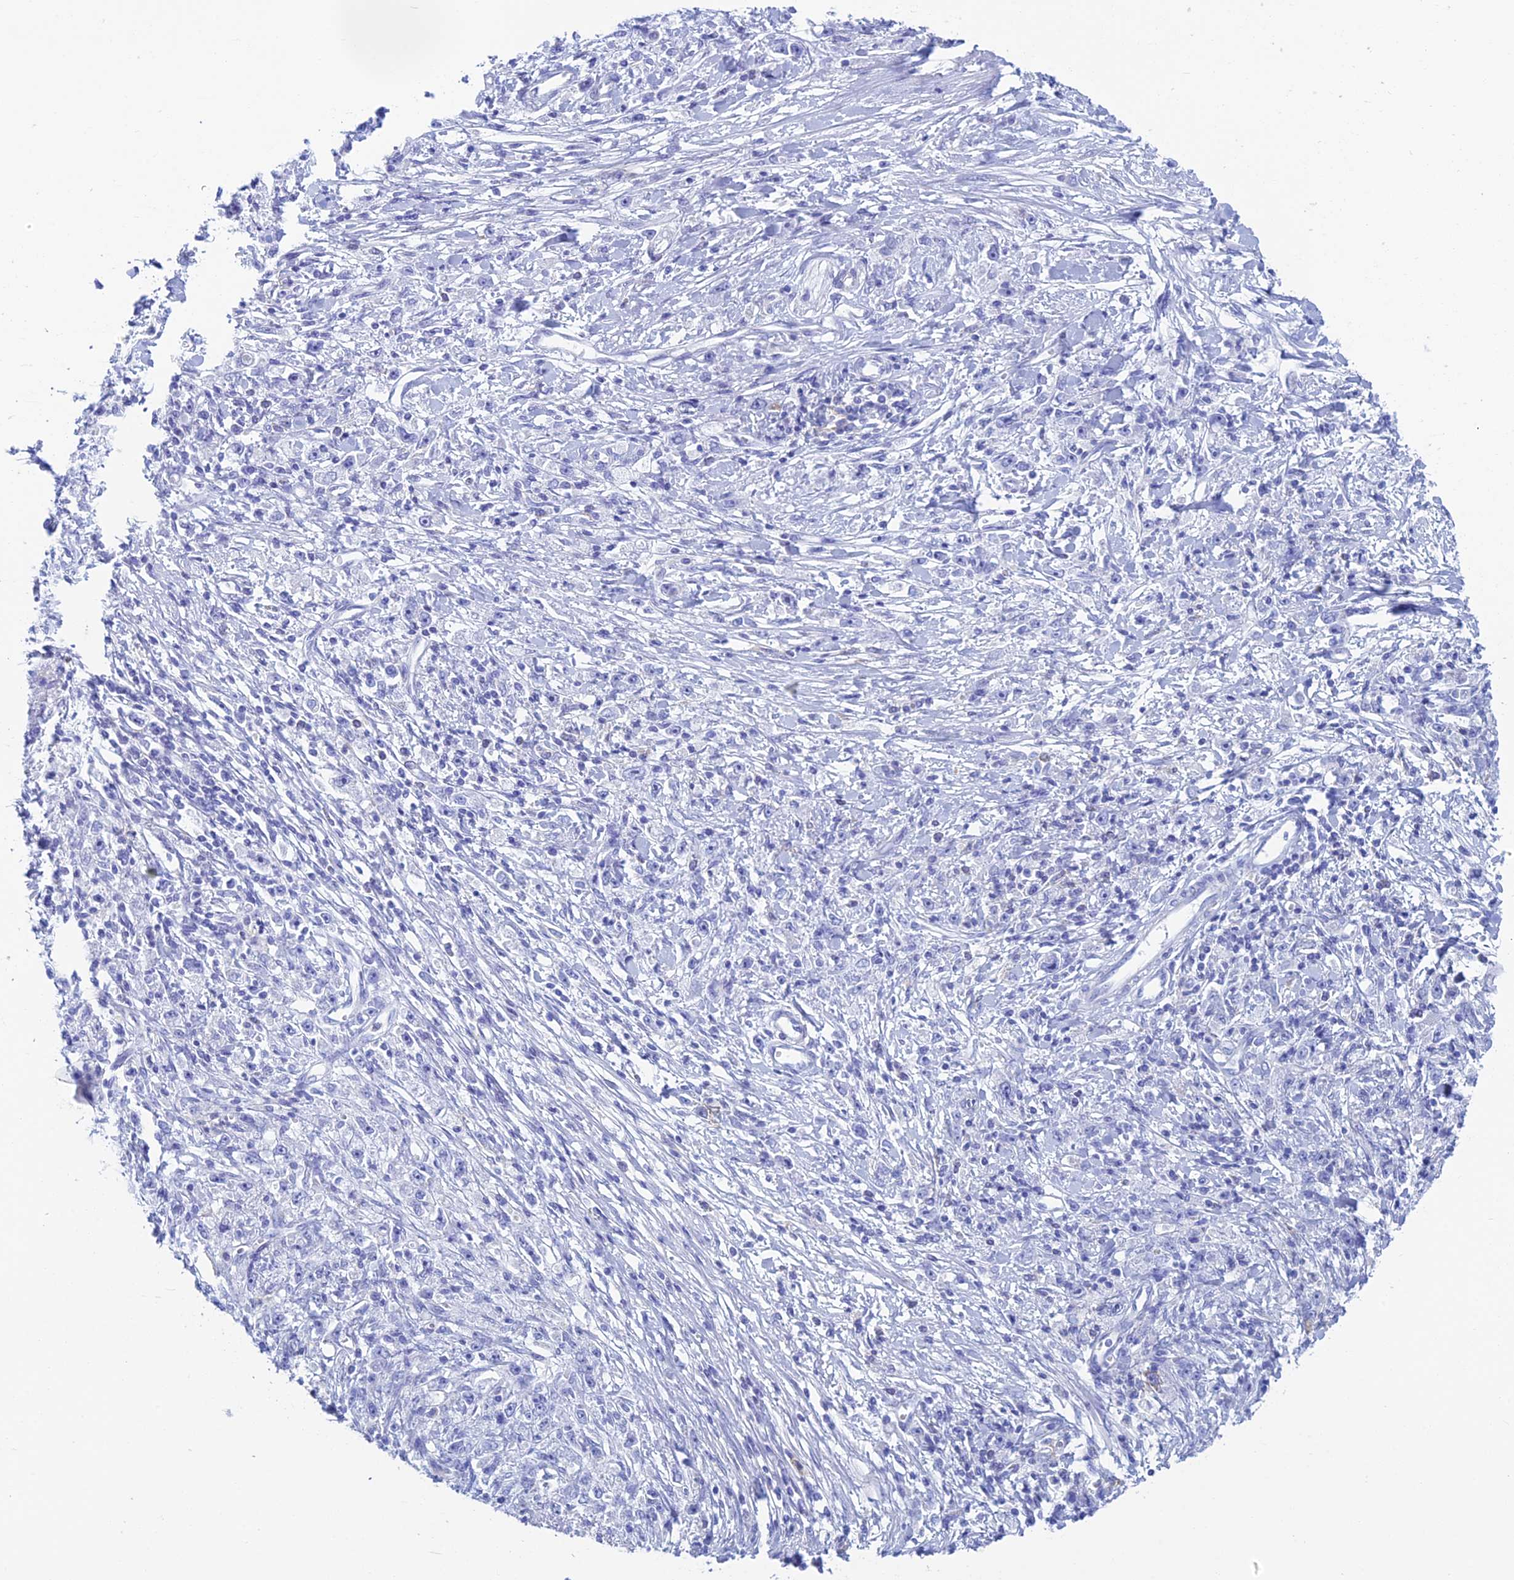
{"staining": {"intensity": "negative", "quantity": "none", "location": "none"}, "tissue": "stomach cancer", "cell_type": "Tumor cells", "image_type": "cancer", "snomed": [{"axis": "morphology", "description": "Adenocarcinoma, NOS"}, {"axis": "topography", "description": "Stomach"}], "caption": "Protein analysis of stomach cancer (adenocarcinoma) shows no significant staining in tumor cells.", "gene": "KCNK17", "patient": {"sex": "female", "age": 59}}